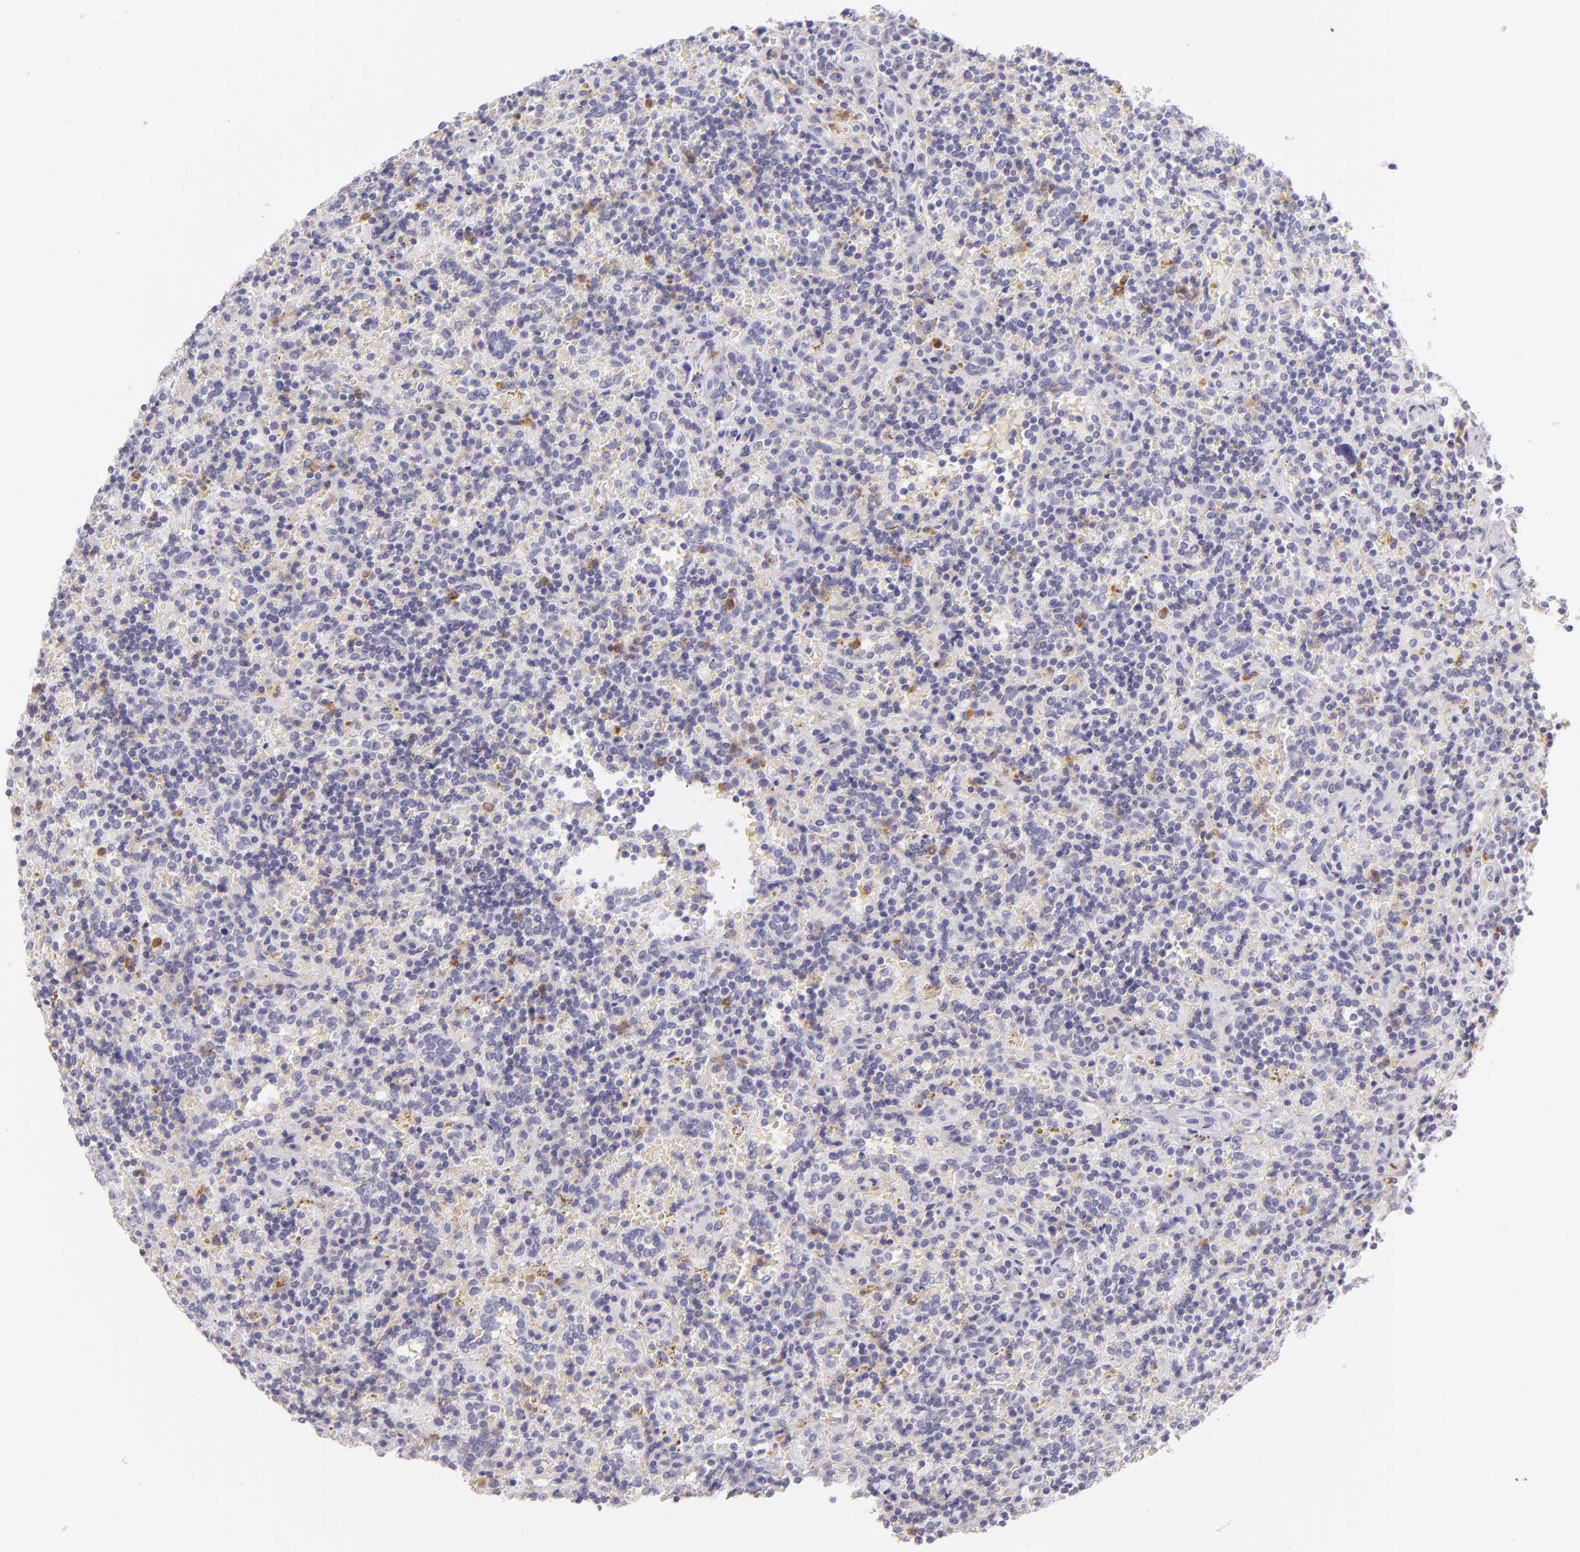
{"staining": {"intensity": "negative", "quantity": "none", "location": "none"}, "tissue": "lymphoma", "cell_type": "Tumor cells", "image_type": "cancer", "snomed": [{"axis": "morphology", "description": "Malignant lymphoma, non-Hodgkin's type, Low grade"}, {"axis": "topography", "description": "Spleen"}], "caption": "A micrograph of lymphoma stained for a protein demonstrates no brown staining in tumor cells. The staining is performed using DAB brown chromogen with nuclei counter-stained in using hematoxylin.", "gene": "CEACAM1", "patient": {"sex": "male", "age": 67}}